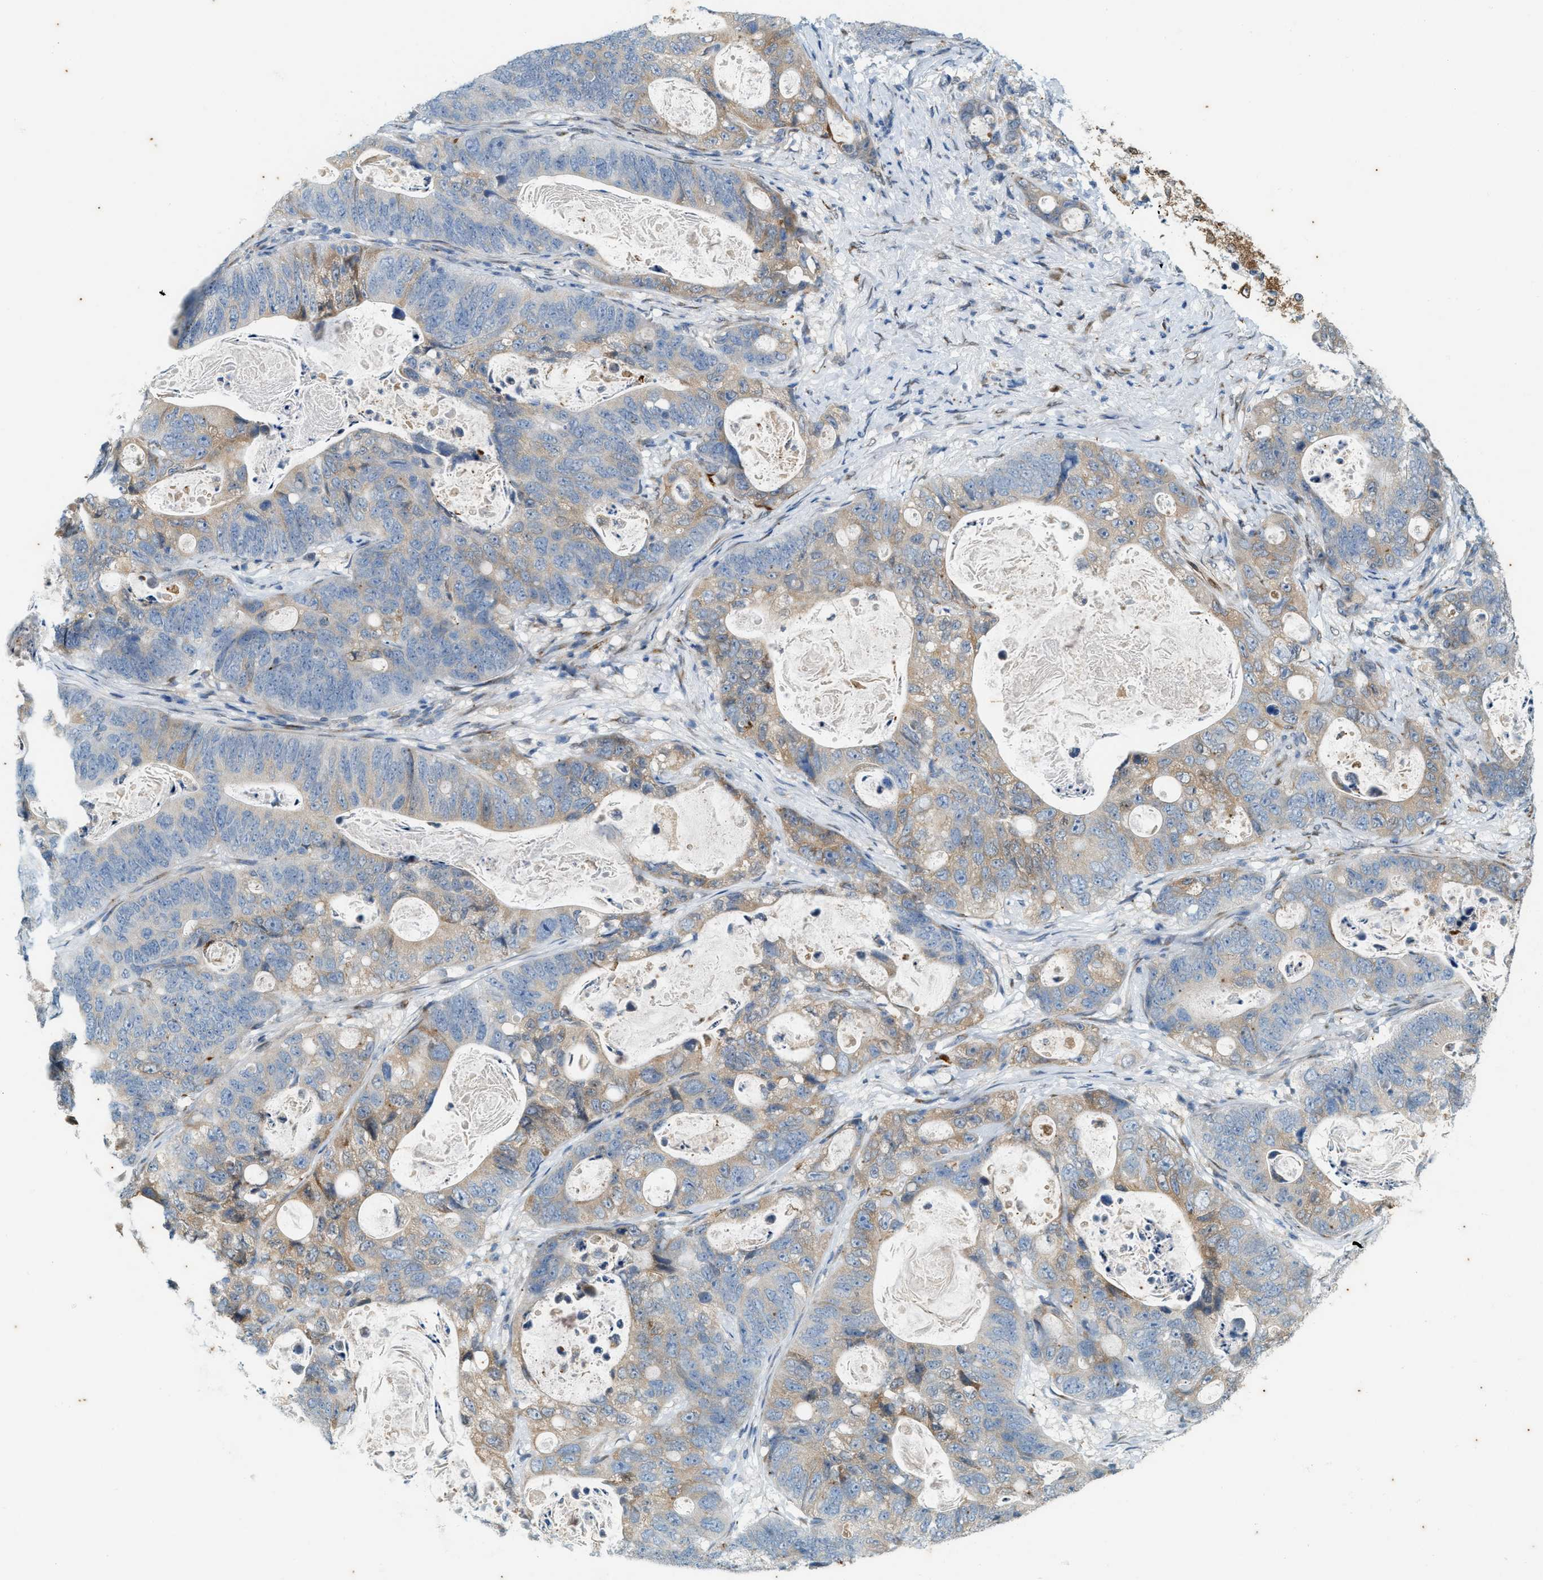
{"staining": {"intensity": "weak", "quantity": "25%-75%", "location": "cytoplasmic/membranous"}, "tissue": "stomach cancer", "cell_type": "Tumor cells", "image_type": "cancer", "snomed": [{"axis": "morphology", "description": "Normal tissue, NOS"}, {"axis": "morphology", "description": "Adenocarcinoma, NOS"}, {"axis": "topography", "description": "Stomach"}], "caption": "Immunohistochemistry (IHC) staining of stomach cancer (adenocarcinoma), which exhibits low levels of weak cytoplasmic/membranous staining in approximately 25%-75% of tumor cells indicating weak cytoplasmic/membranous protein expression. The staining was performed using DAB (brown) for protein detection and nuclei were counterstained in hematoxylin (blue).", "gene": "CHPF2", "patient": {"sex": "female", "age": 89}}